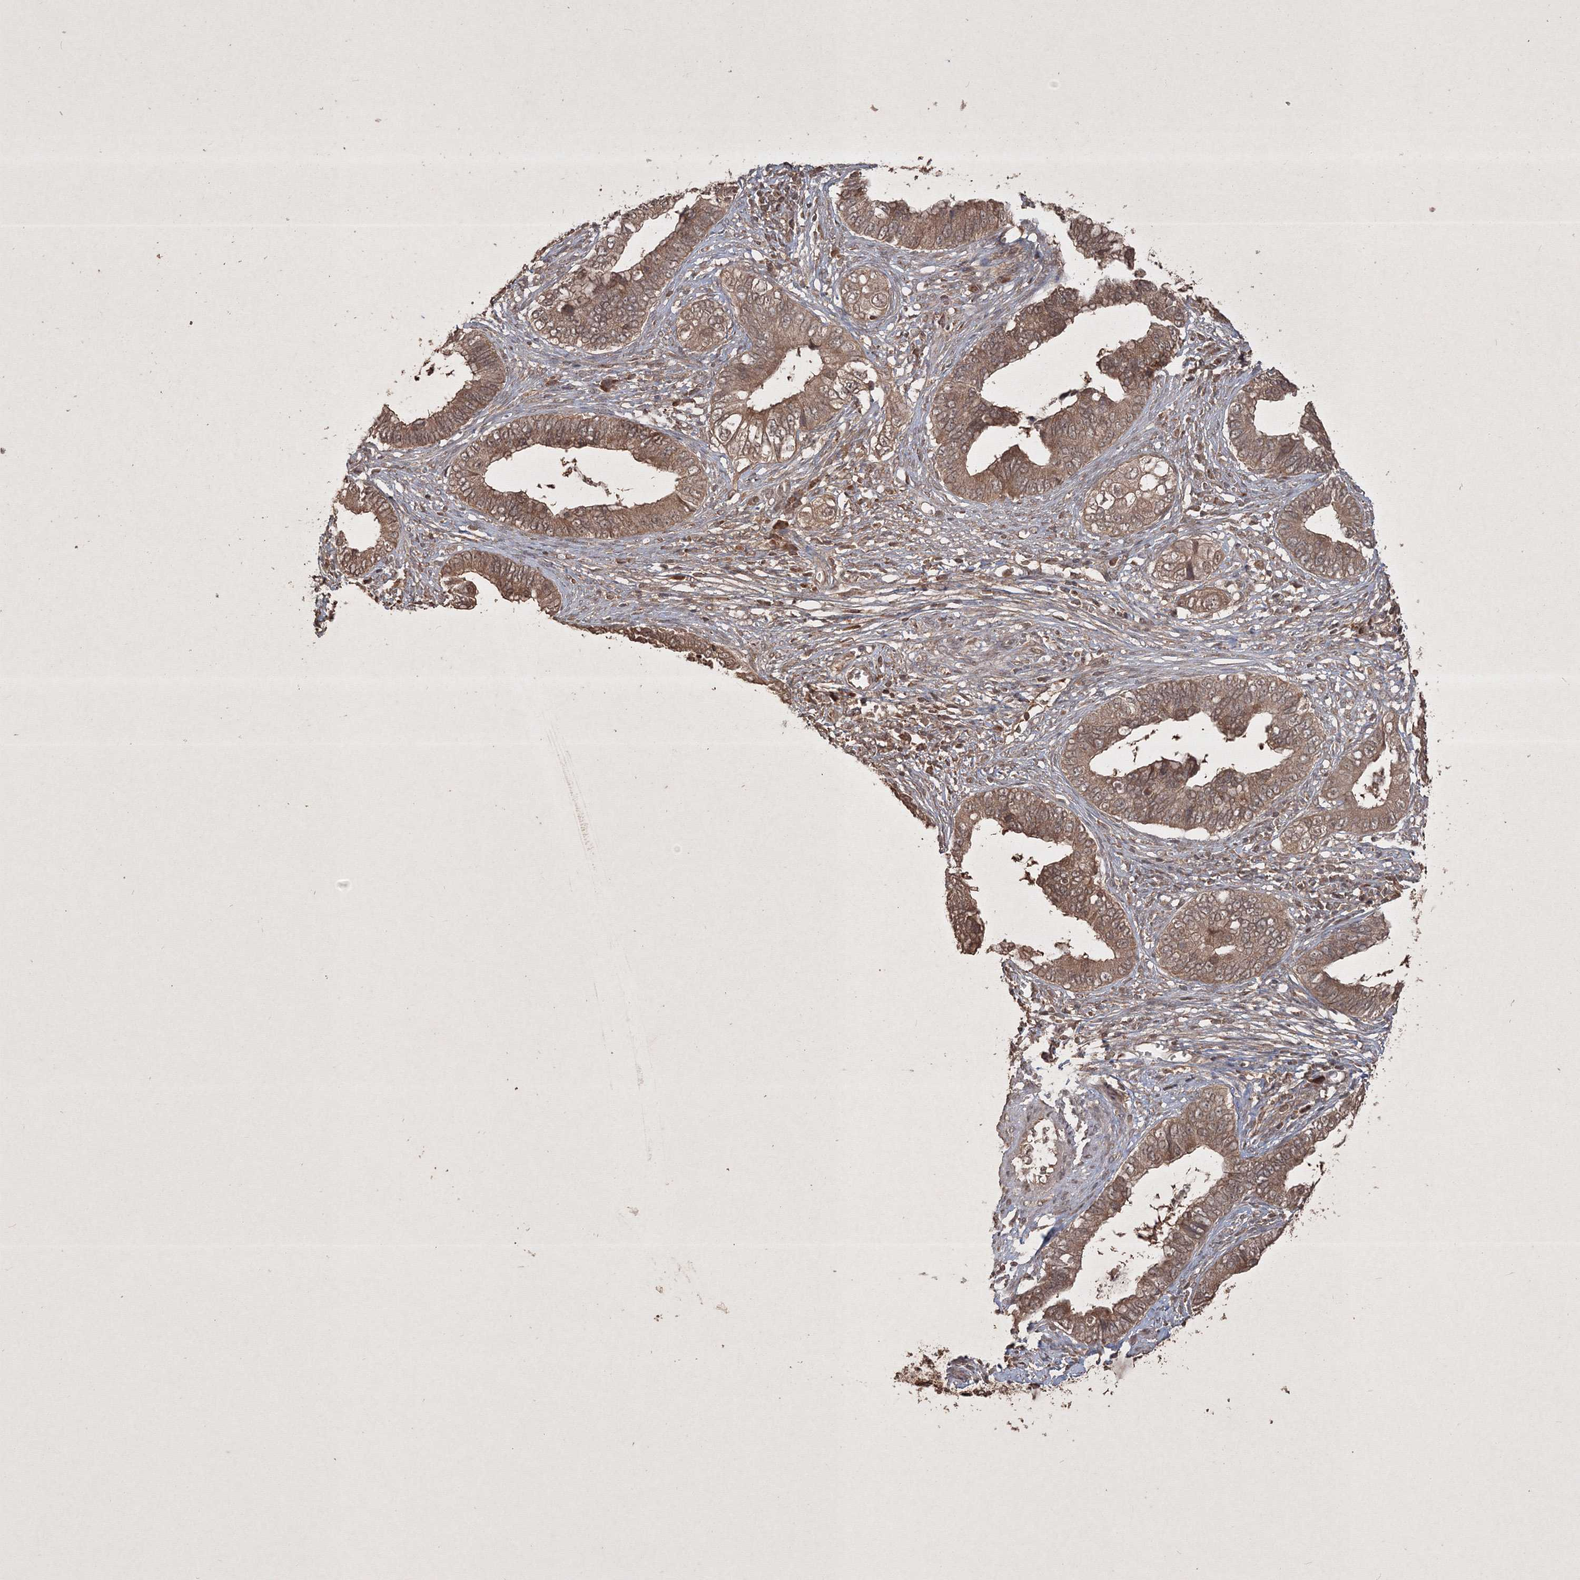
{"staining": {"intensity": "moderate", "quantity": ">75%", "location": "cytoplasmic/membranous"}, "tissue": "cervical cancer", "cell_type": "Tumor cells", "image_type": "cancer", "snomed": [{"axis": "morphology", "description": "Adenocarcinoma, NOS"}, {"axis": "topography", "description": "Cervix"}], "caption": "Immunohistochemical staining of cervical adenocarcinoma demonstrates medium levels of moderate cytoplasmic/membranous positivity in approximately >75% of tumor cells. (brown staining indicates protein expression, while blue staining denotes nuclei).", "gene": "PELI3", "patient": {"sex": "female", "age": 44}}